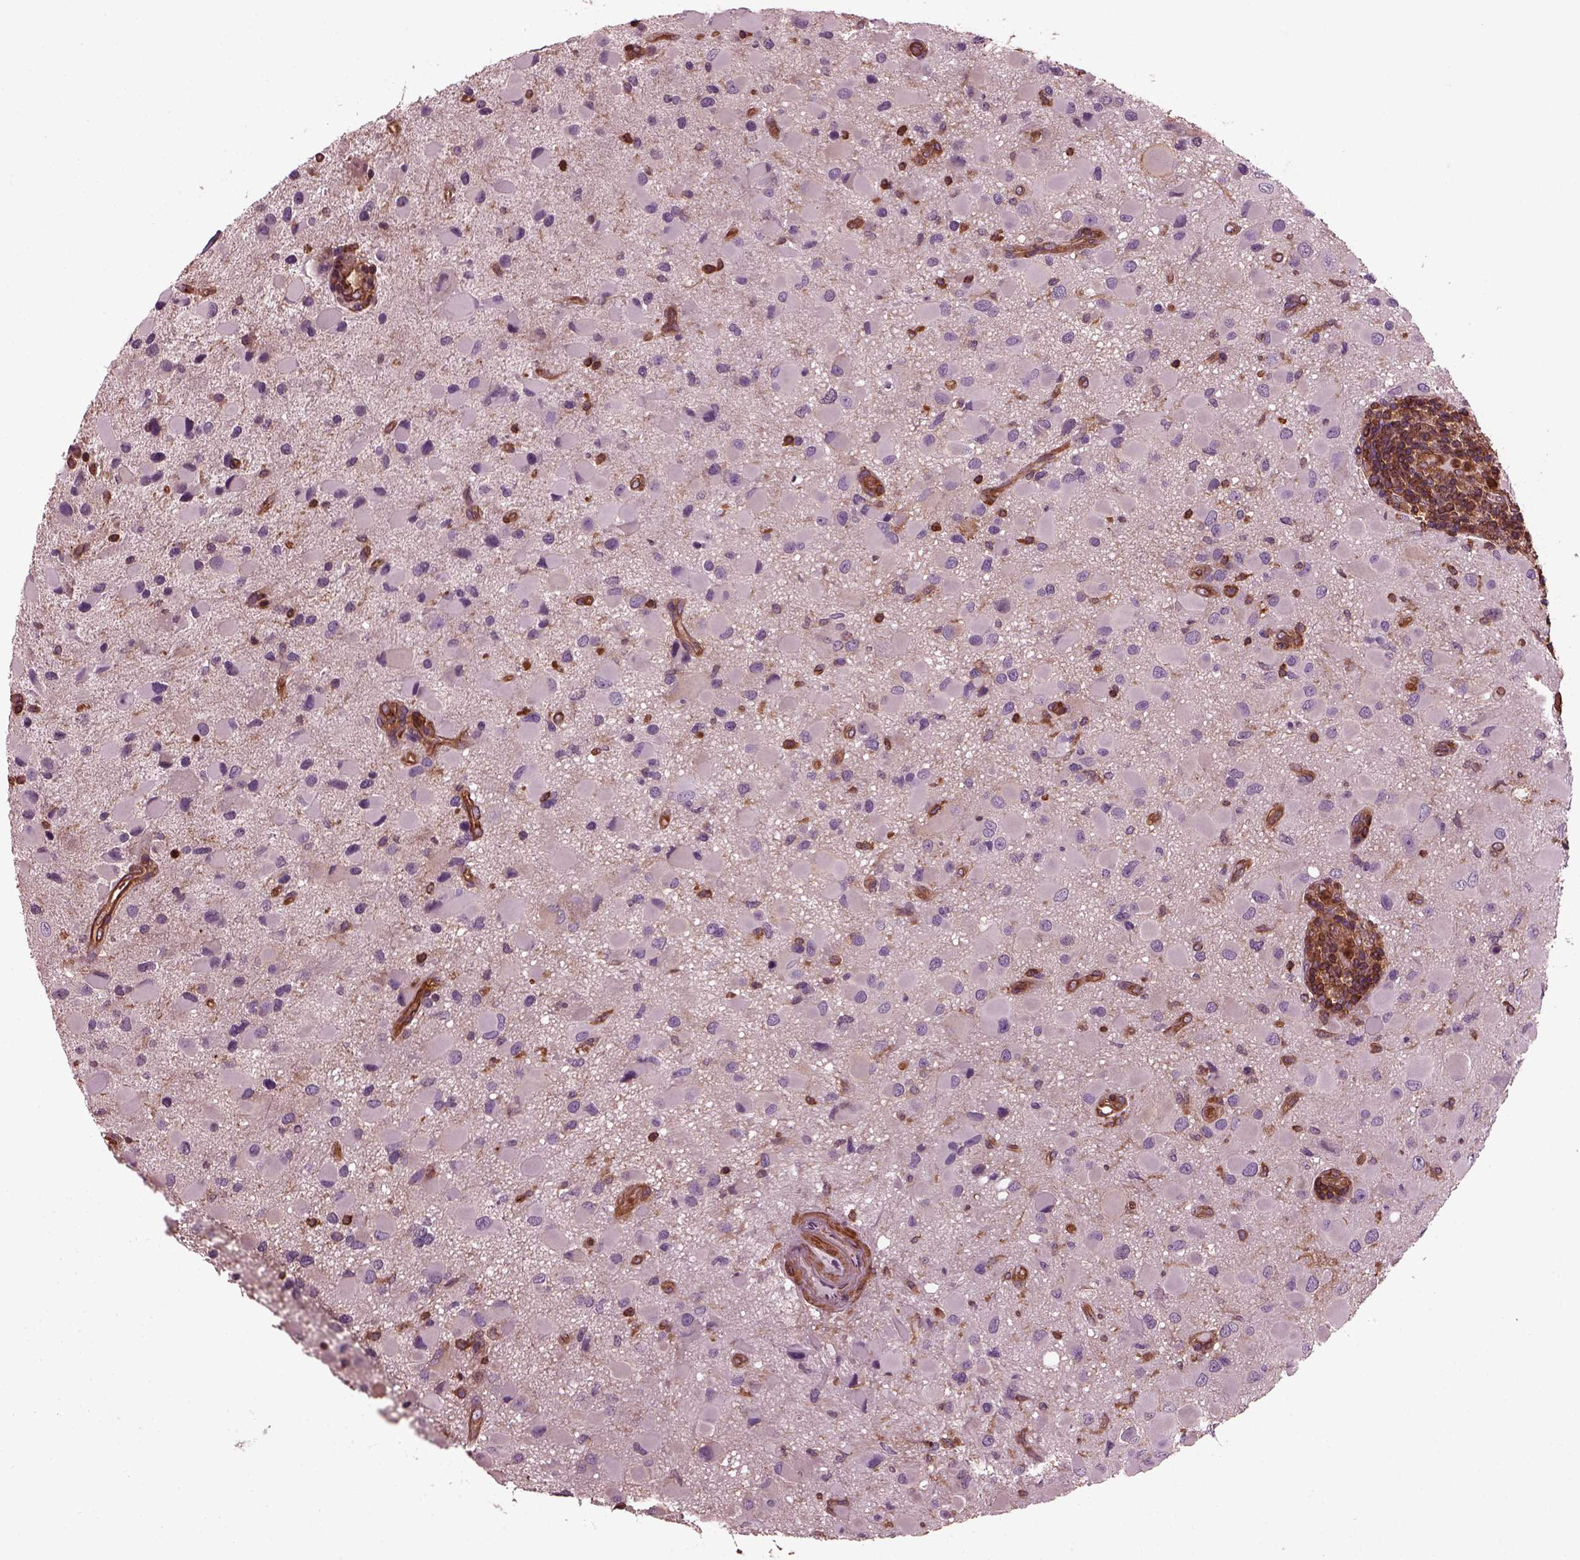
{"staining": {"intensity": "negative", "quantity": "none", "location": "none"}, "tissue": "glioma", "cell_type": "Tumor cells", "image_type": "cancer", "snomed": [{"axis": "morphology", "description": "Glioma, malignant, Low grade"}, {"axis": "topography", "description": "Brain"}], "caption": "A micrograph of glioma stained for a protein shows no brown staining in tumor cells. (DAB immunohistochemistry, high magnification).", "gene": "MYL6", "patient": {"sex": "female", "age": 32}}